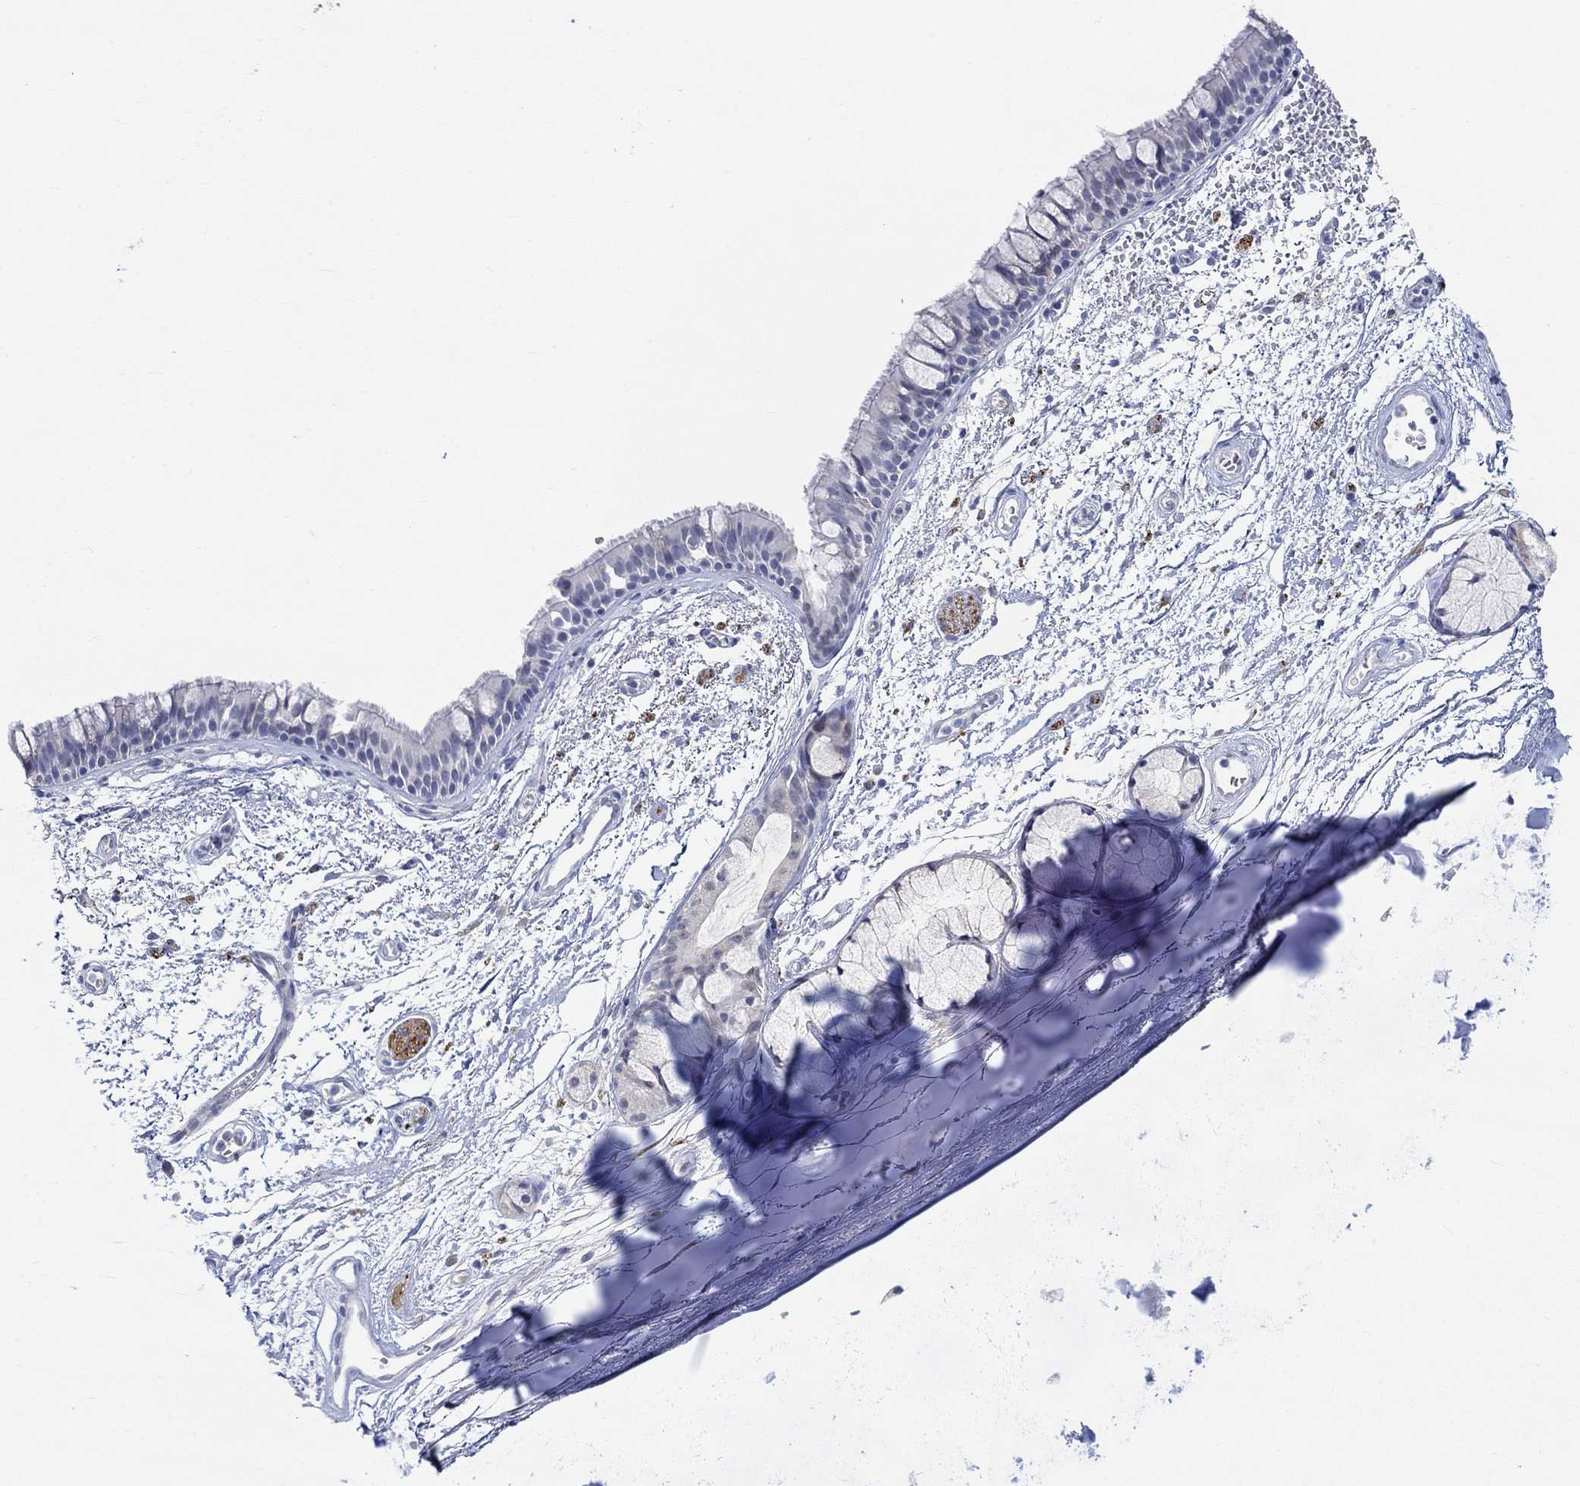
{"staining": {"intensity": "negative", "quantity": "none", "location": "none"}, "tissue": "bronchus", "cell_type": "Respiratory epithelial cells", "image_type": "normal", "snomed": [{"axis": "morphology", "description": "Normal tissue, NOS"}, {"axis": "topography", "description": "Cartilage tissue"}, {"axis": "topography", "description": "Bronchus"}], "caption": "Image shows no significant protein positivity in respiratory epithelial cells of benign bronchus. (Stains: DAB IHC with hematoxylin counter stain, Microscopy: brightfield microscopy at high magnification).", "gene": "NAV3", "patient": {"sex": "male", "age": 66}}